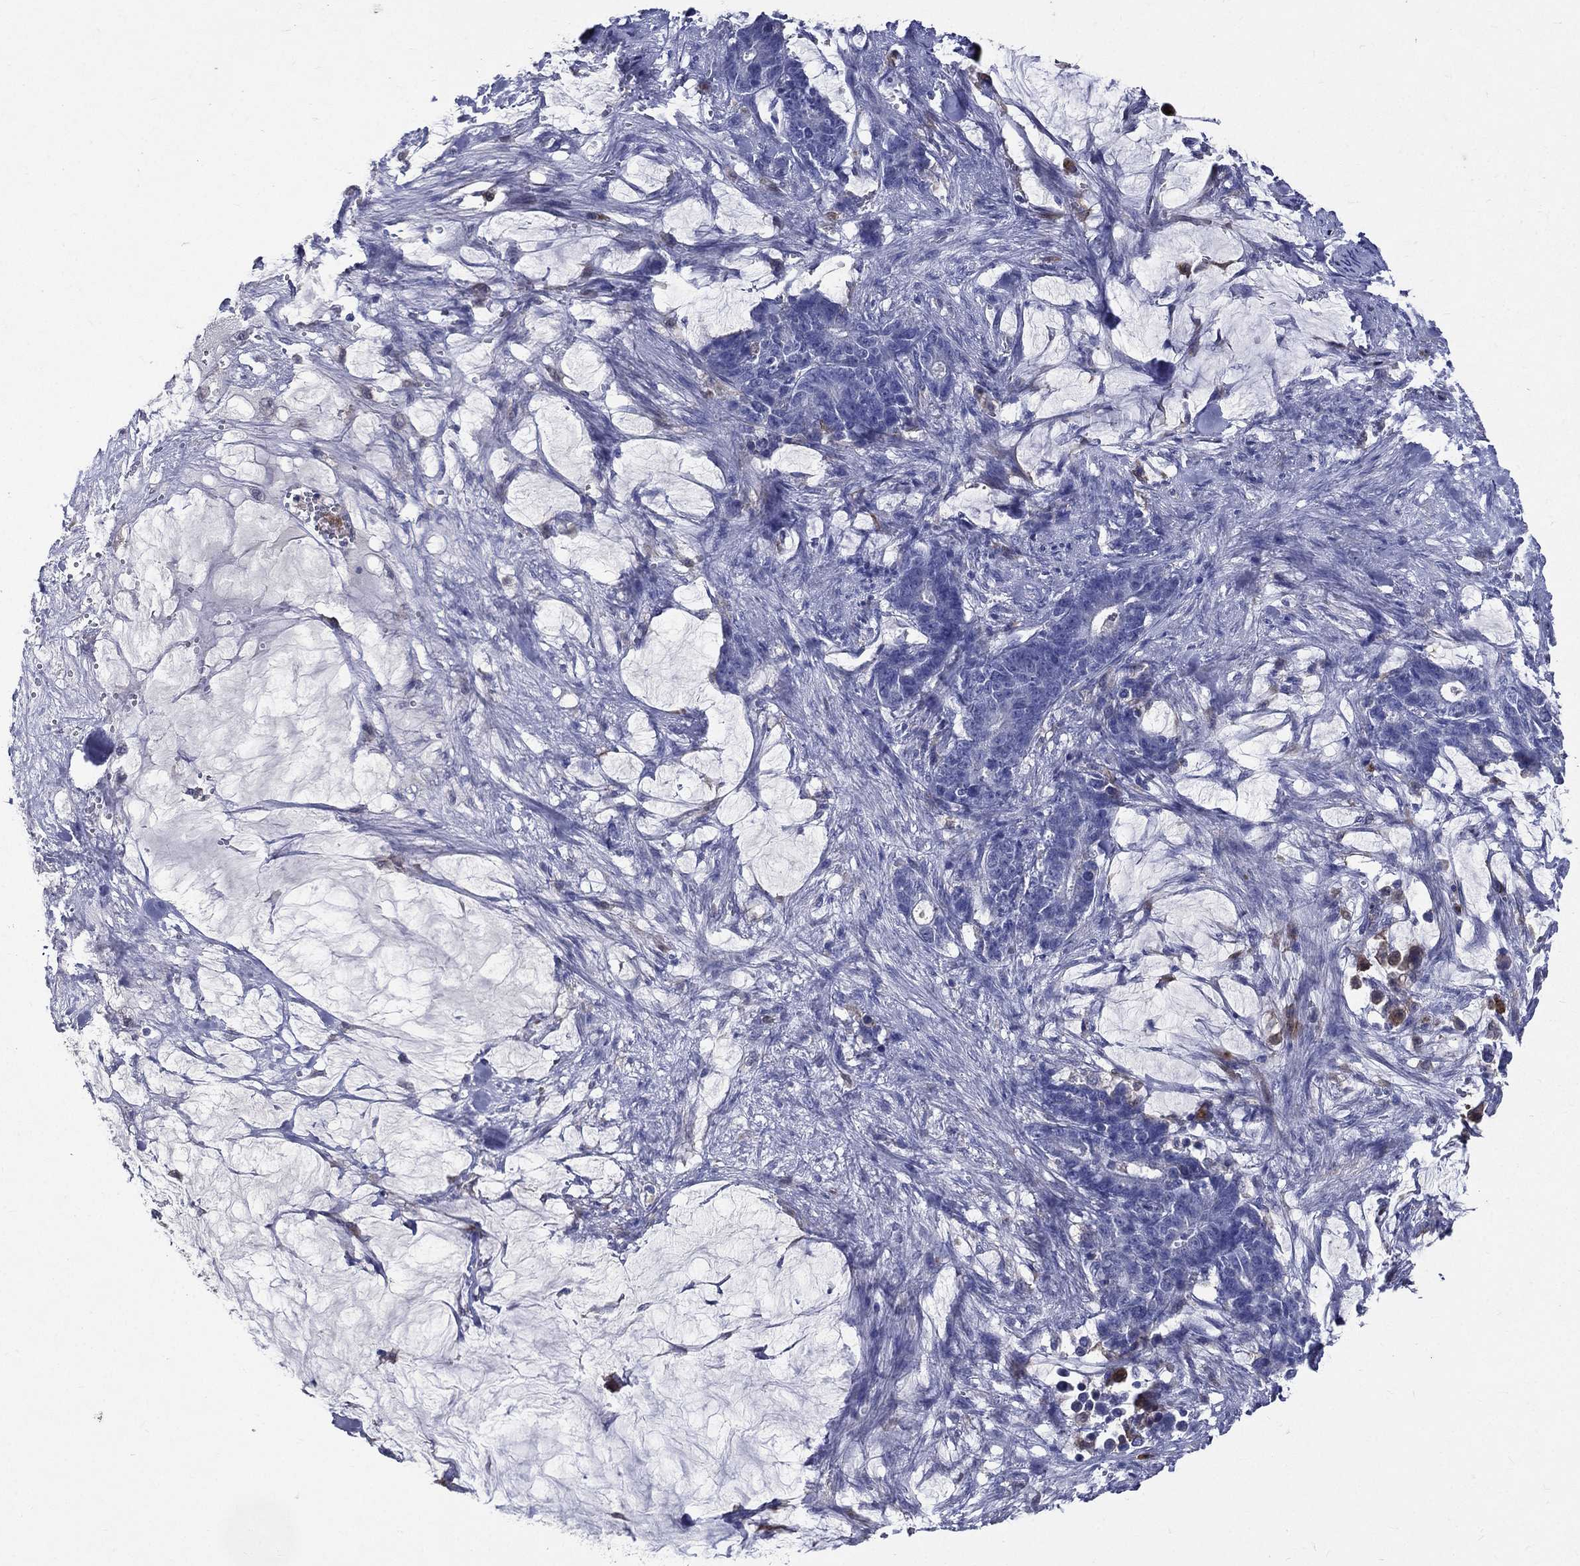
{"staining": {"intensity": "negative", "quantity": "none", "location": "none"}, "tissue": "stomach cancer", "cell_type": "Tumor cells", "image_type": "cancer", "snomed": [{"axis": "morphology", "description": "Normal tissue, NOS"}, {"axis": "morphology", "description": "Adenocarcinoma, NOS"}, {"axis": "topography", "description": "Stomach"}], "caption": "Immunohistochemistry of stomach cancer (adenocarcinoma) displays no expression in tumor cells.", "gene": "GPR171", "patient": {"sex": "female", "age": 64}}